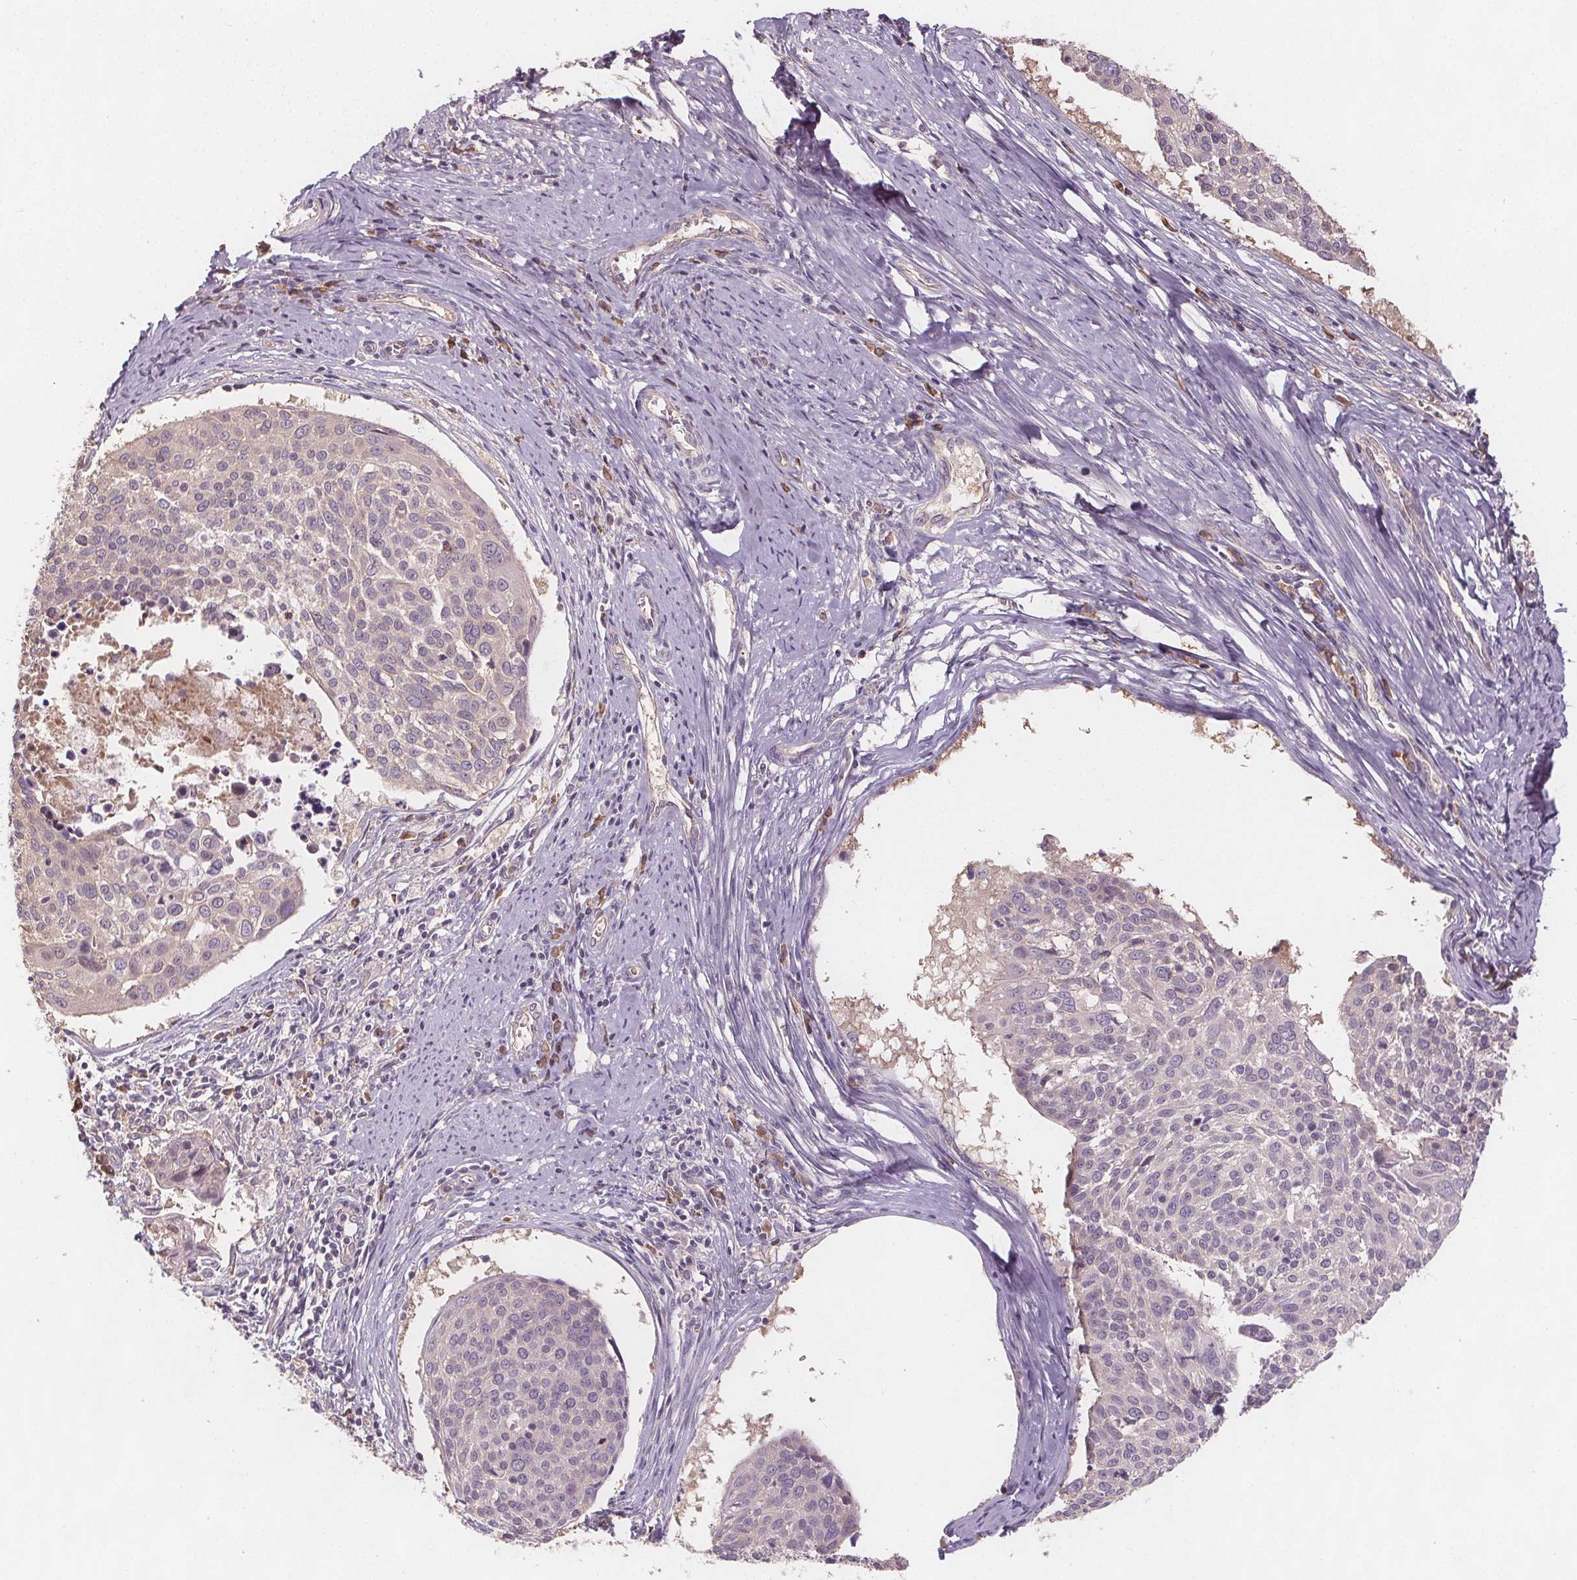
{"staining": {"intensity": "weak", "quantity": "<25%", "location": "cytoplasmic/membranous"}, "tissue": "cervical cancer", "cell_type": "Tumor cells", "image_type": "cancer", "snomed": [{"axis": "morphology", "description": "Squamous cell carcinoma, NOS"}, {"axis": "topography", "description": "Cervix"}], "caption": "Protein analysis of cervical cancer exhibits no significant expression in tumor cells.", "gene": "TMEM80", "patient": {"sex": "female", "age": 39}}